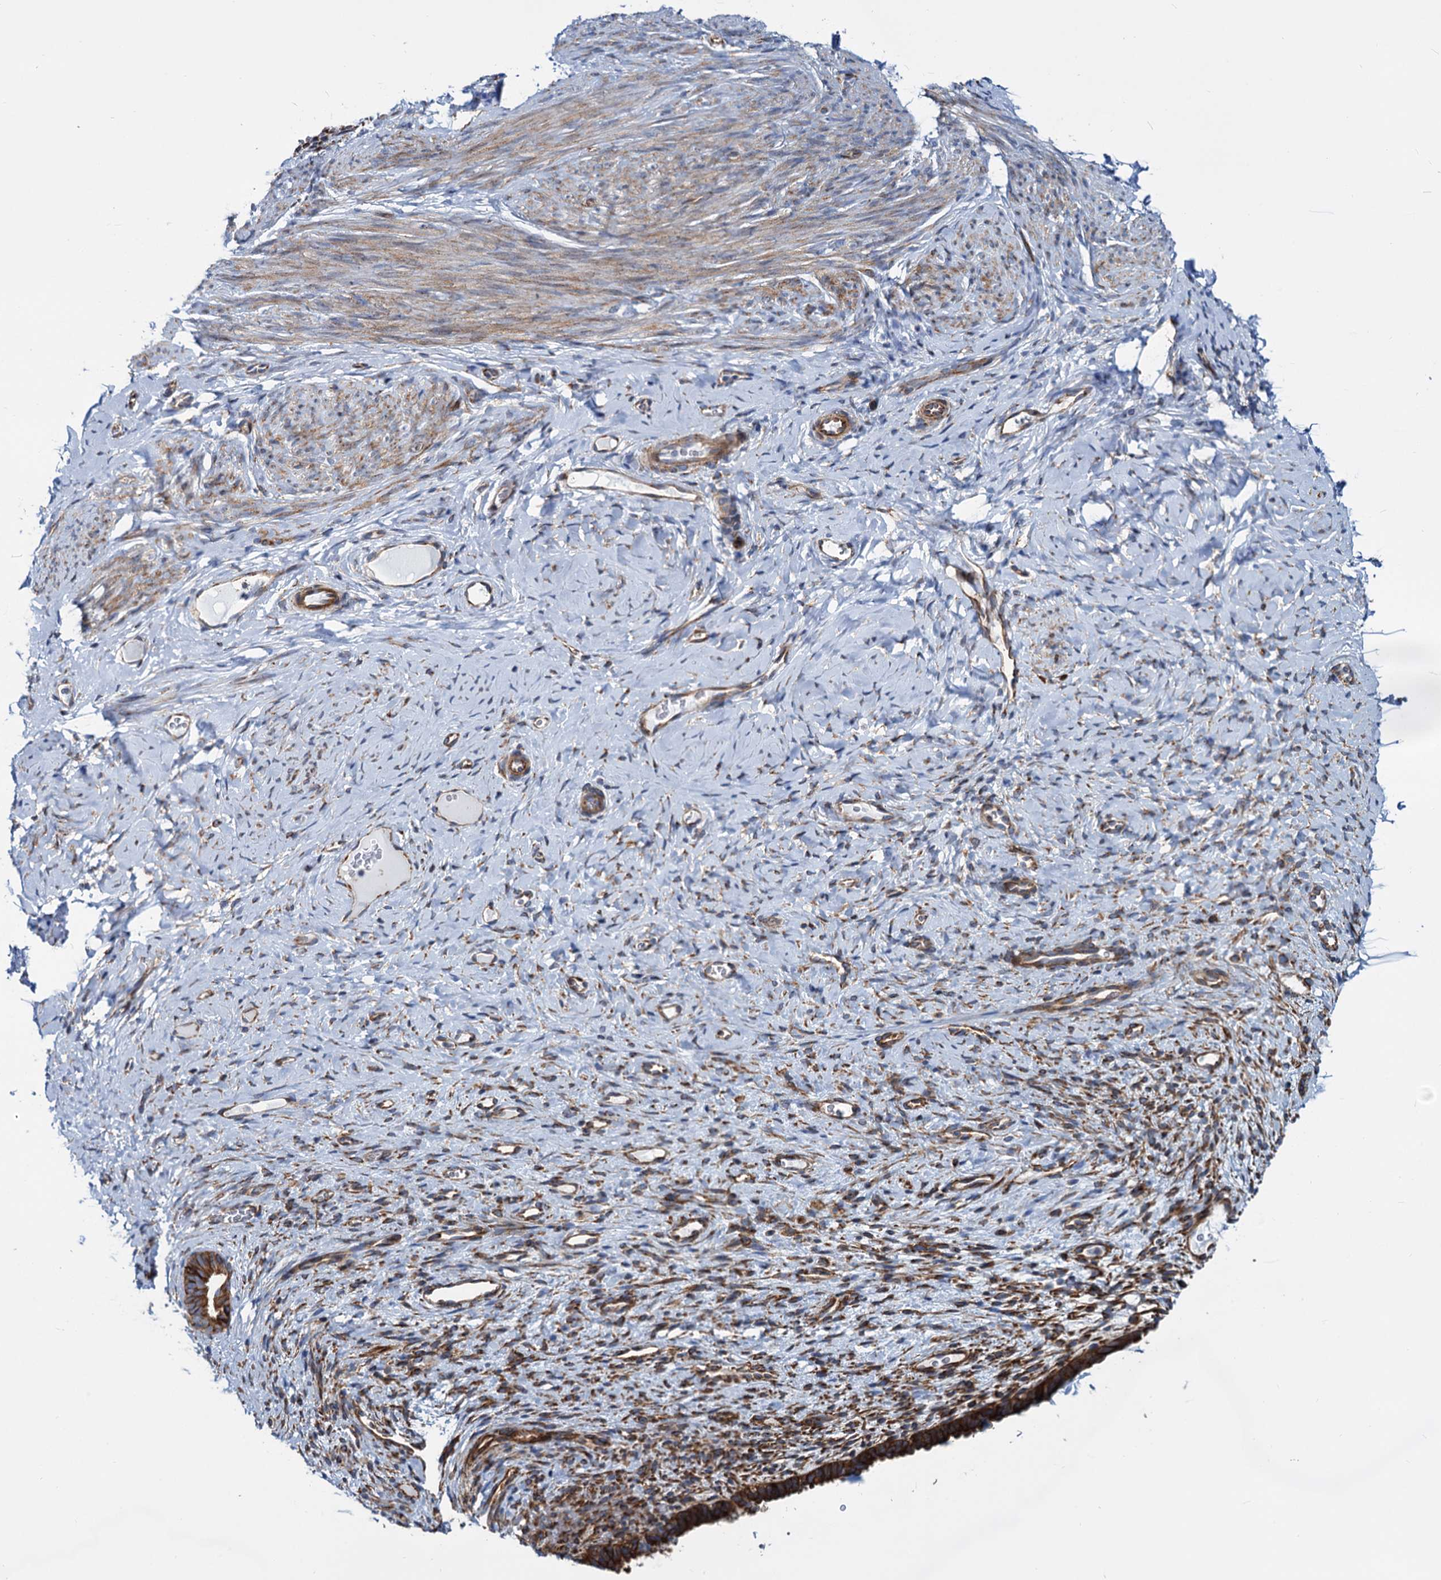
{"staining": {"intensity": "strong", "quantity": "<25%", "location": "cytoplasmic/membranous"}, "tissue": "endometrium", "cell_type": "Cells in endometrial stroma", "image_type": "normal", "snomed": [{"axis": "morphology", "description": "Normal tissue, NOS"}, {"axis": "topography", "description": "Endometrium"}], "caption": "Cells in endometrial stroma show medium levels of strong cytoplasmic/membranous positivity in about <25% of cells in normal human endometrium. The staining was performed using DAB to visualize the protein expression in brown, while the nuclei were stained in blue with hematoxylin (Magnification: 20x).", "gene": "PSEN1", "patient": {"sex": "female", "age": 65}}